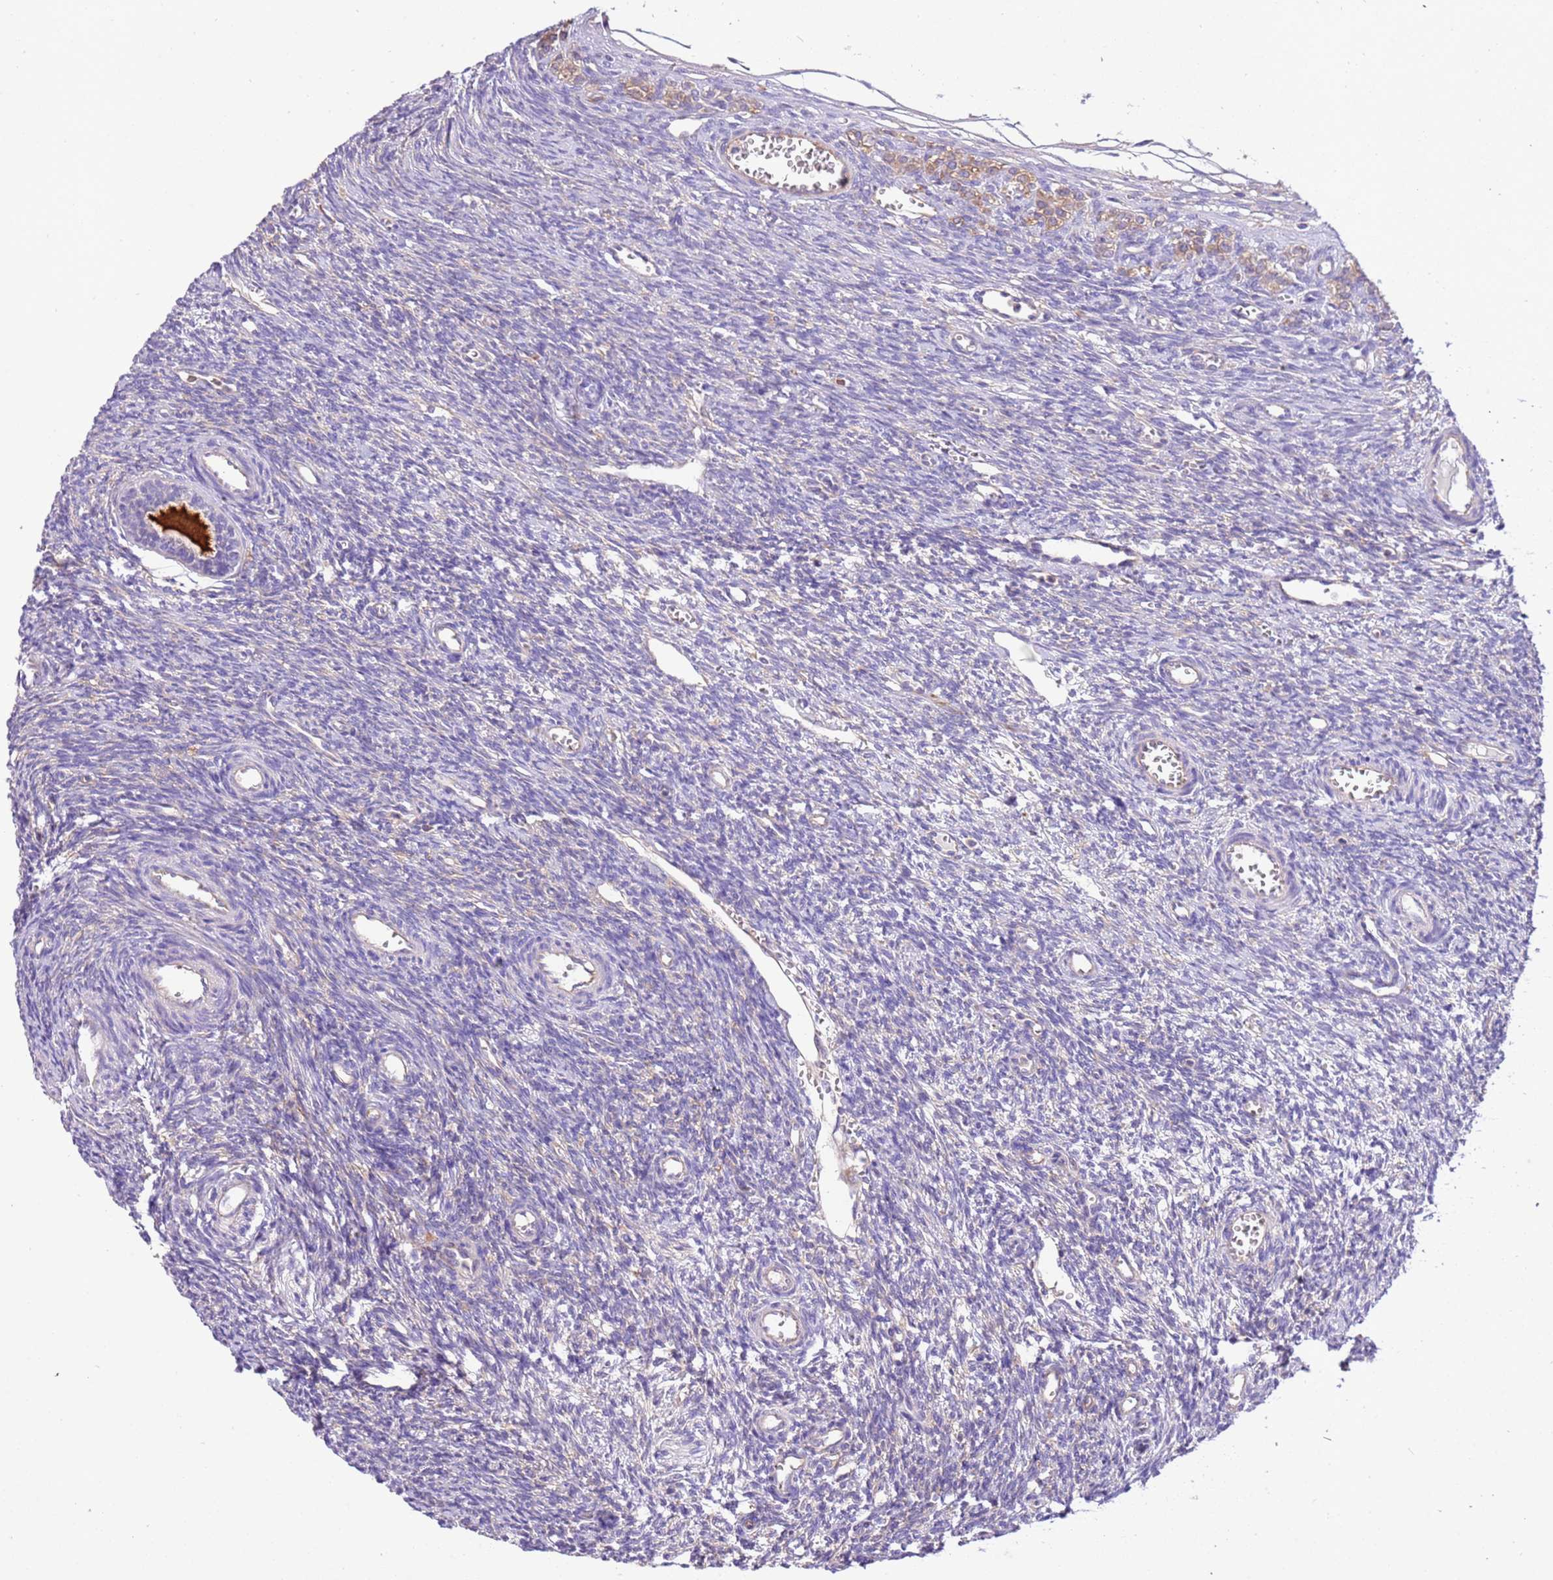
{"staining": {"intensity": "negative", "quantity": "none", "location": "none"}, "tissue": "ovary", "cell_type": "Ovarian stroma cells", "image_type": "normal", "snomed": [{"axis": "morphology", "description": "Normal tissue, NOS"}, {"axis": "topography", "description": "Ovary"}], "caption": "Ovary stained for a protein using IHC displays no staining ovarian stroma cells.", "gene": "NAALADL1", "patient": {"sex": "female", "age": 39}}